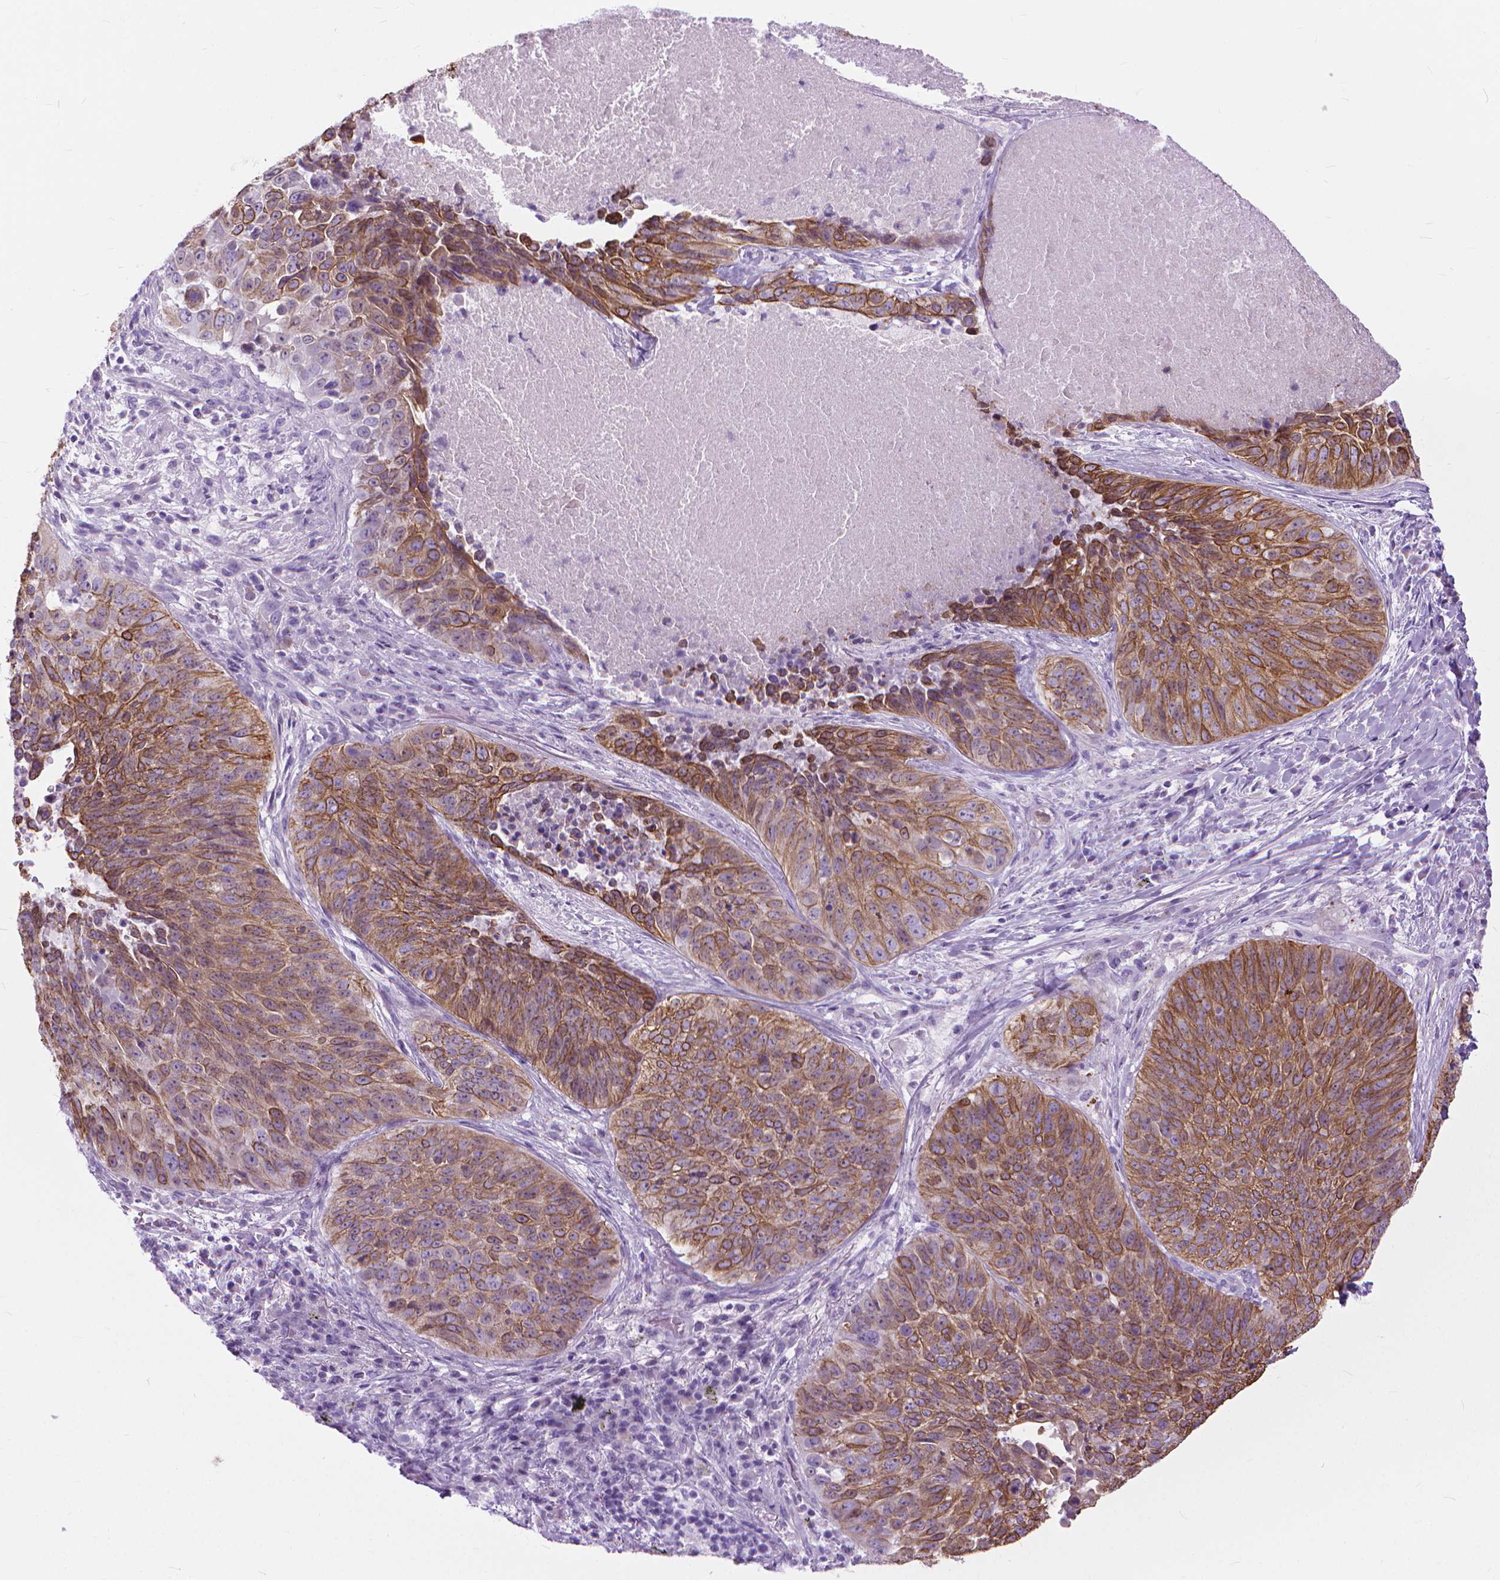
{"staining": {"intensity": "moderate", "quantity": ">75%", "location": "cytoplasmic/membranous"}, "tissue": "lung cancer", "cell_type": "Tumor cells", "image_type": "cancer", "snomed": [{"axis": "morphology", "description": "Normal tissue, NOS"}, {"axis": "morphology", "description": "Squamous cell carcinoma, NOS"}, {"axis": "topography", "description": "Bronchus"}, {"axis": "topography", "description": "Lung"}], "caption": "Protein expression analysis of lung squamous cell carcinoma demonstrates moderate cytoplasmic/membranous expression in about >75% of tumor cells.", "gene": "HTR2B", "patient": {"sex": "male", "age": 64}}